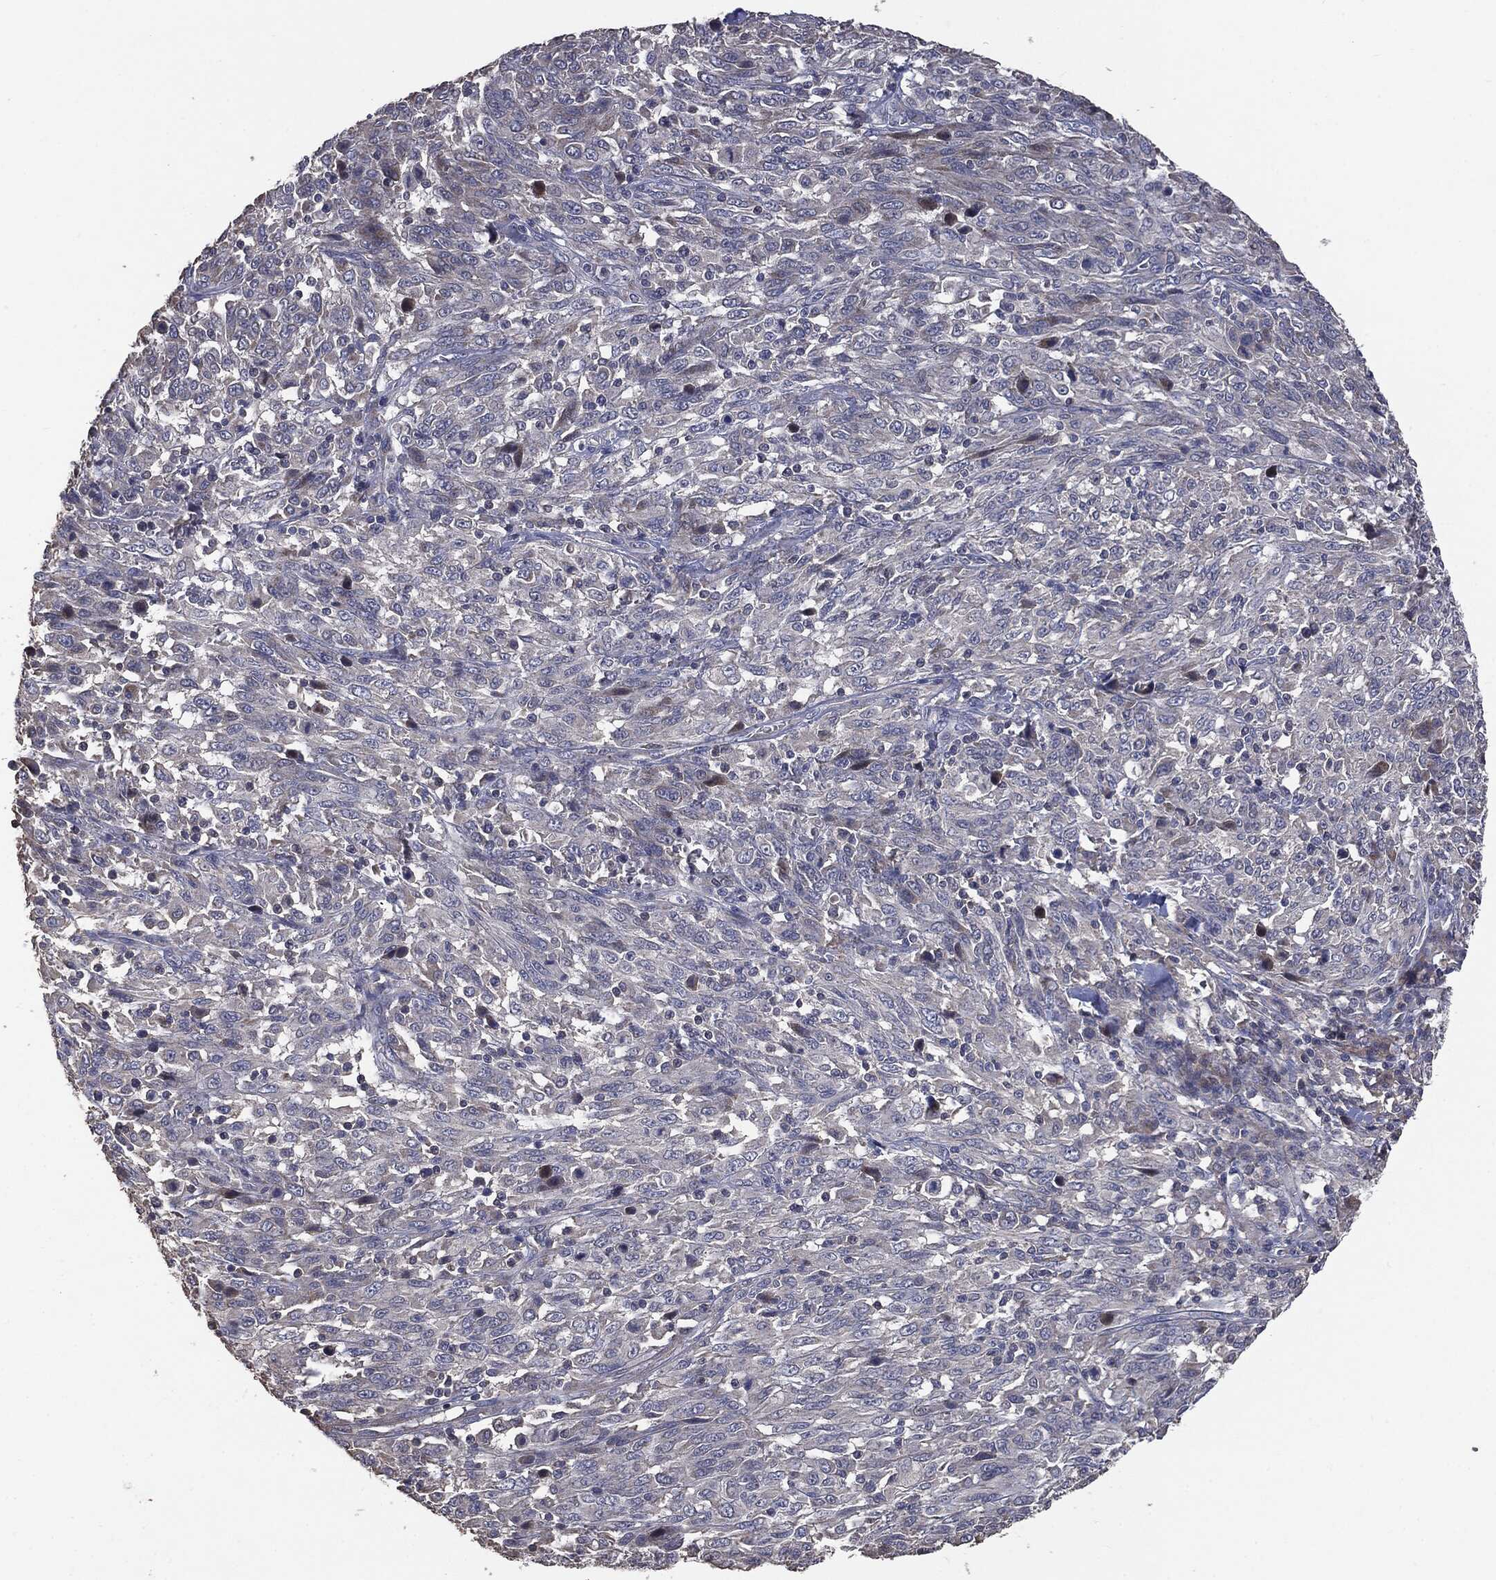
{"staining": {"intensity": "weak", "quantity": "<25%", "location": "cytoplasmic/membranous"}, "tissue": "melanoma", "cell_type": "Tumor cells", "image_type": "cancer", "snomed": [{"axis": "morphology", "description": "Malignant melanoma, NOS"}, {"axis": "topography", "description": "Skin"}], "caption": "A high-resolution photomicrograph shows immunohistochemistry staining of malignant melanoma, which displays no significant expression in tumor cells.", "gene": "MTOR", "patient": {"sex": "female", "age": 91}}